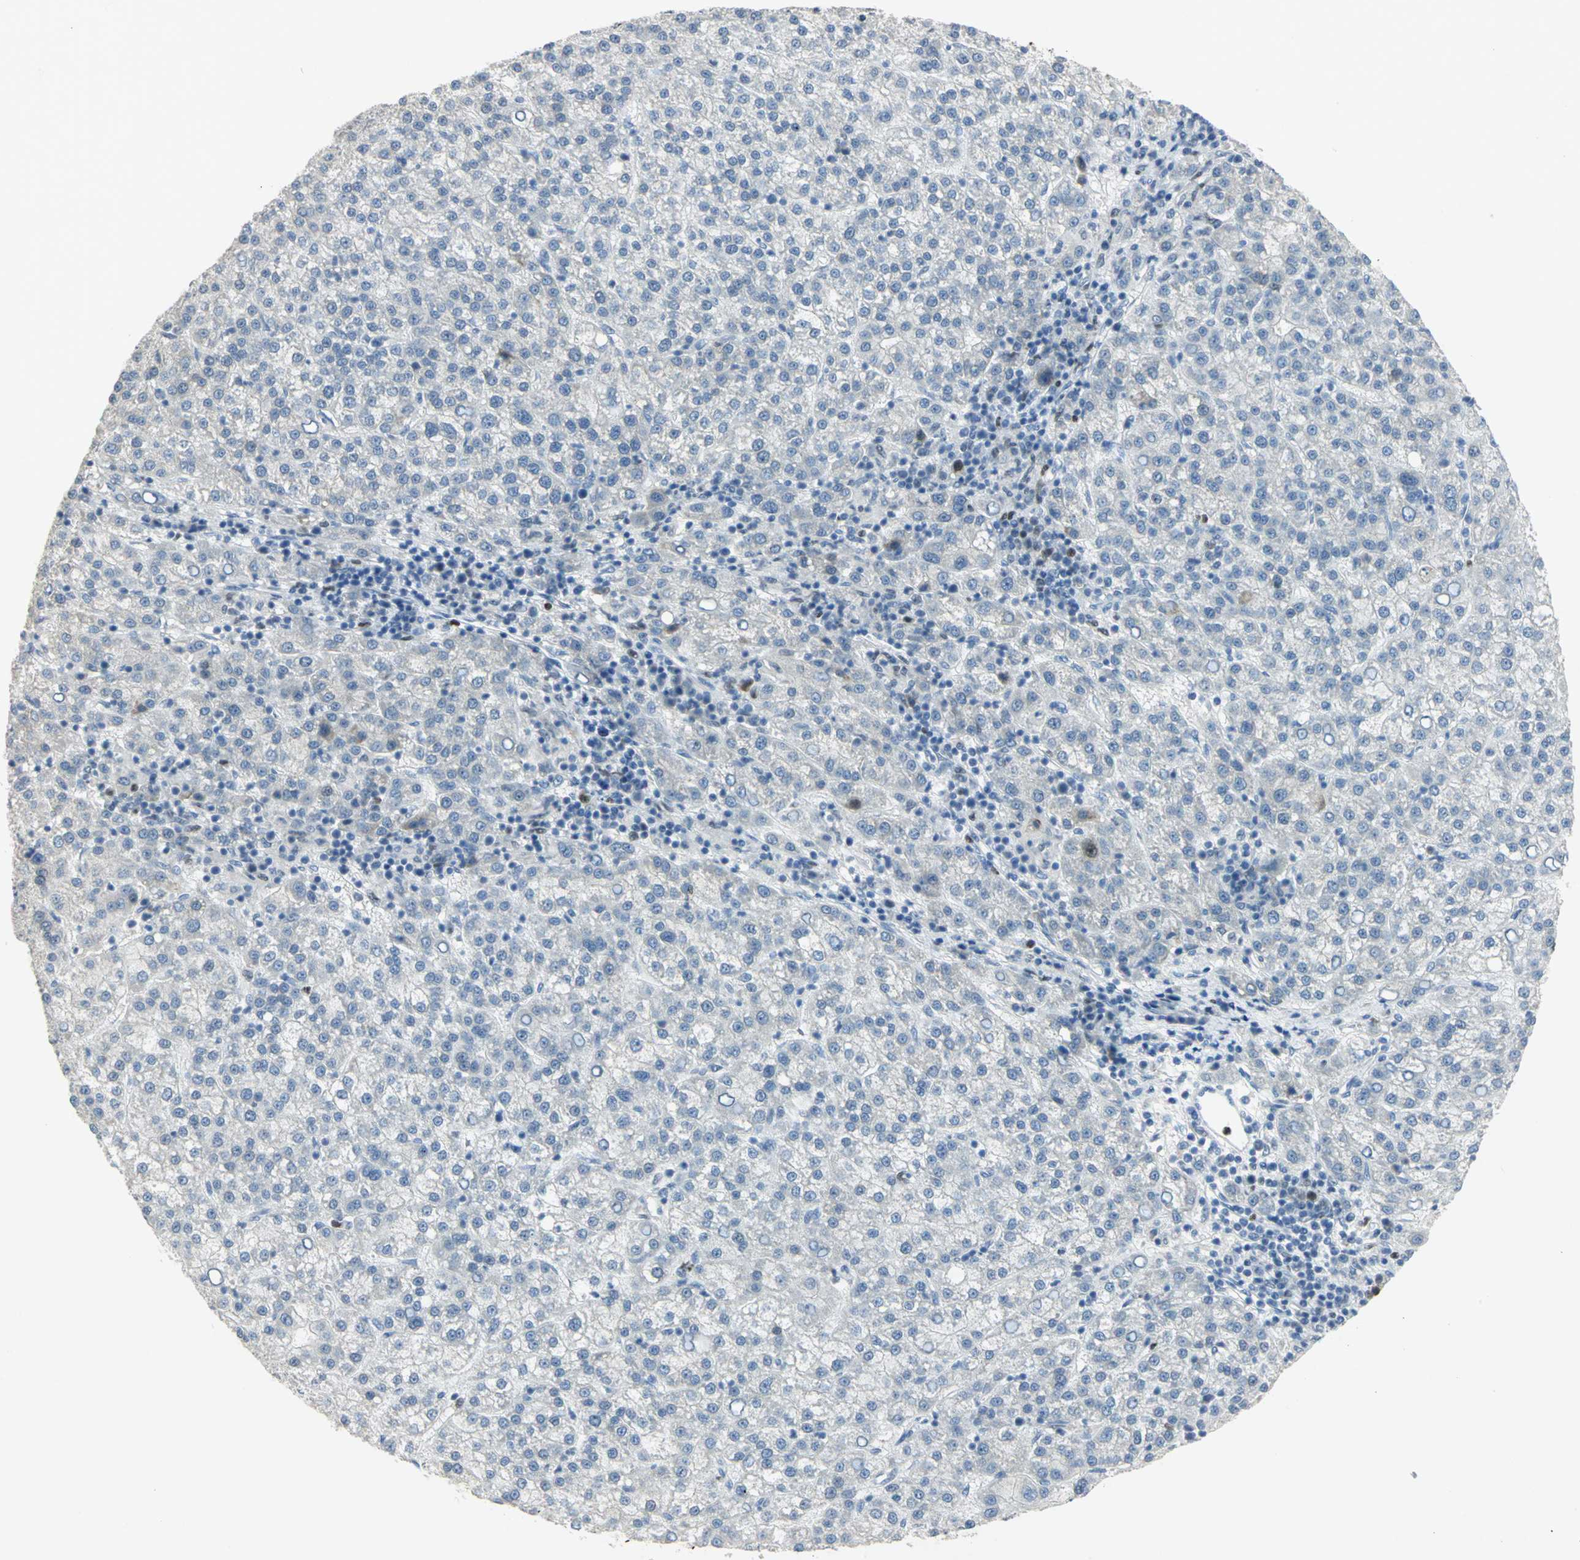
{"staining": {"intensity": "negative", "quantity": "none", "location": "none"}, "tissue": "liver cancer", "cell_type": "Tumor cells", "image_type": "cancer", "snomed": [{"axis": "morphology", "description": "Carcinoma, Hepatocellular, NOS"}, {"axis": "topography", "description": "Liver"}], "caption": "The photomicrograph reveals no staining of tumor cells in liver cancer (hepatocellular carcinoma).", "gene": "BCL6", "patient": {"sex": "female", "age": 58}}